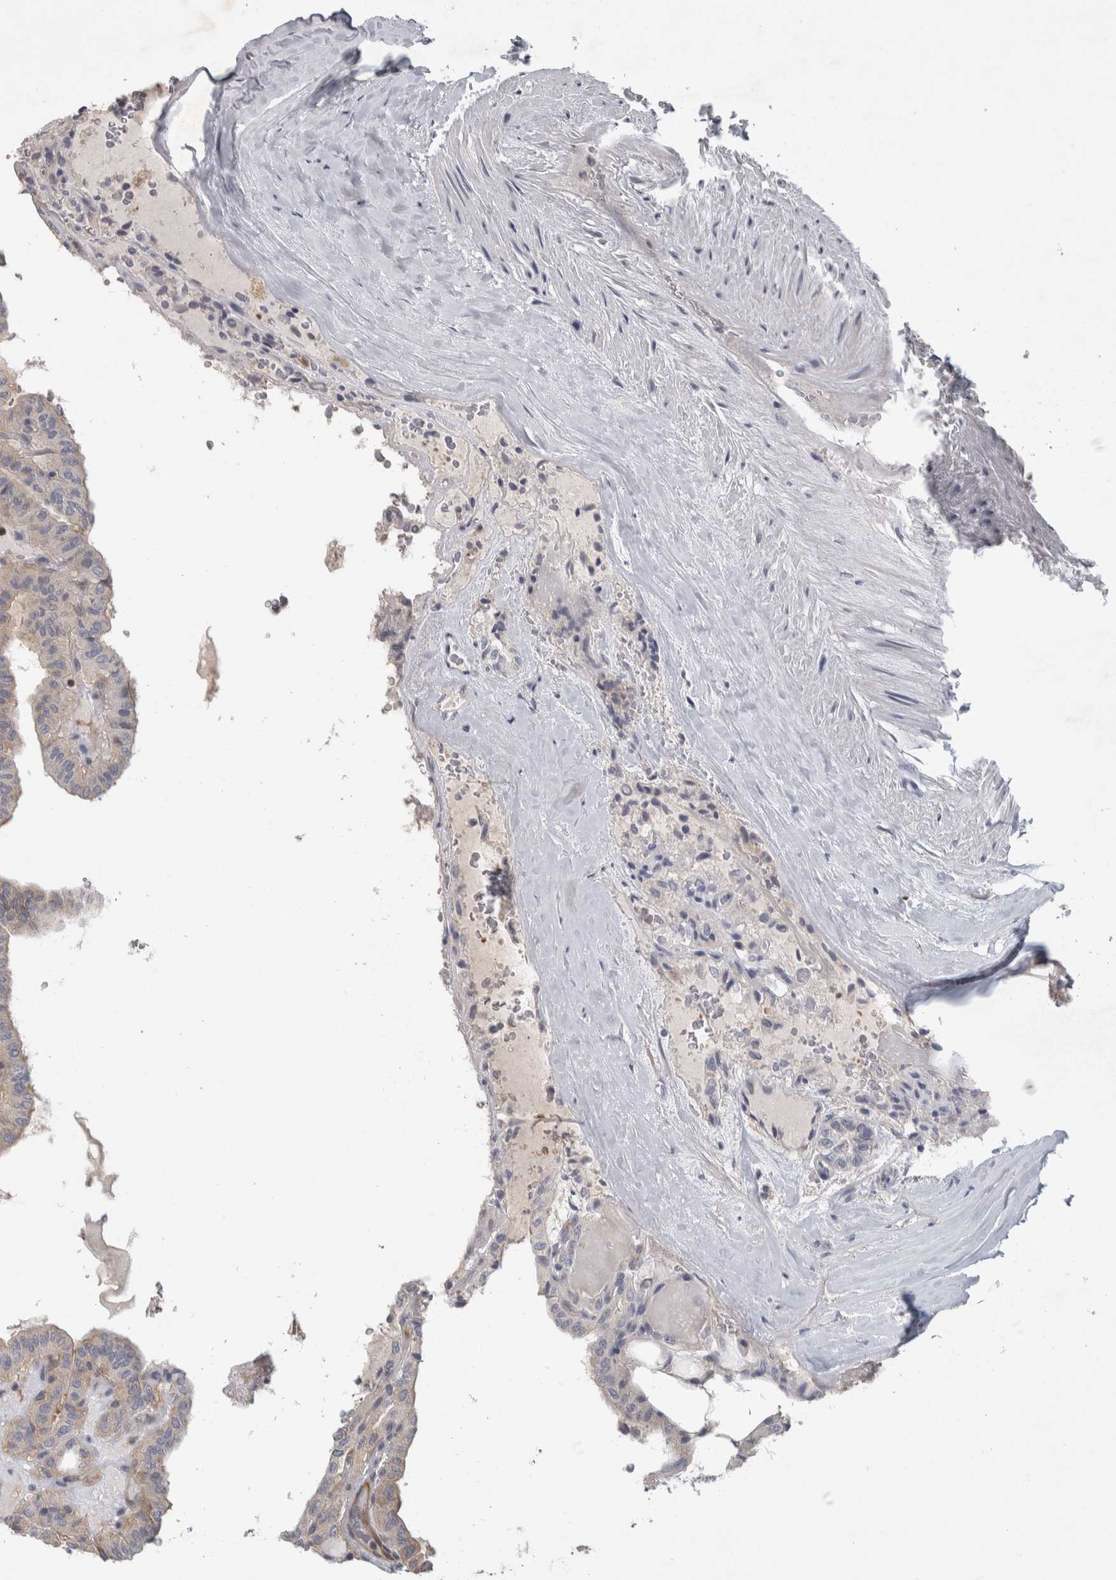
{"staining": {"intensity": "weak", "quantity": ">75%", "location": "cytoplasmic/membranous"}, "tissue": "thyroid cancer", "cell_type": "Tumor cells", "image_type": "cancer", "snomed": [{"axis": "morphology", "description": "Papillary adenocarcinoma, NOS"}, {"axis": "topography", "description": "Thyroid gland"}], "caption": "An image of human thyroid cancer stained for a protein displays weak cytoplasmic/membranous brown staining in tumor cells.", "gene": "NFKB2", "patient": {"sex": "male", "age": 77}}